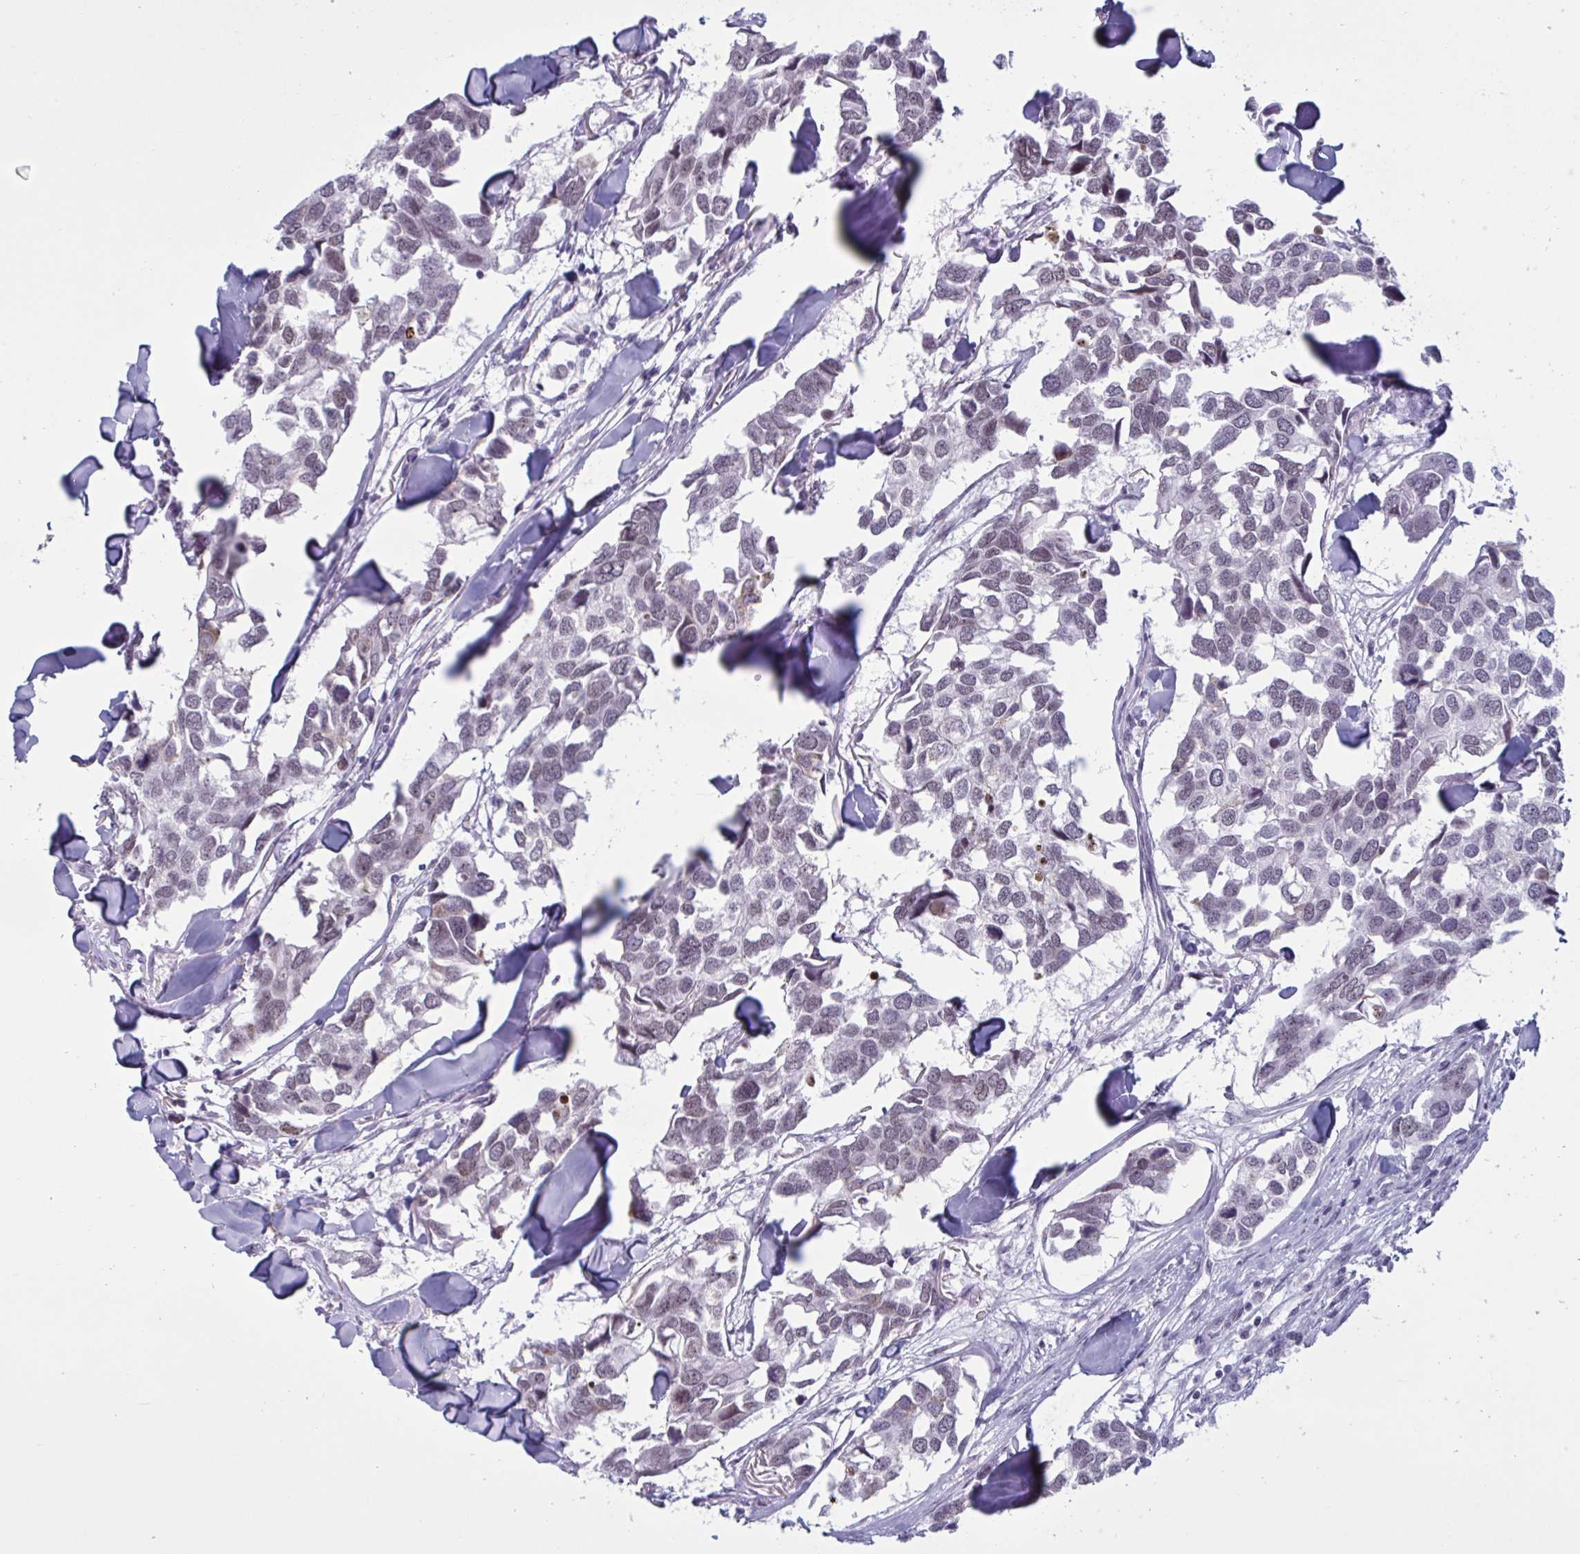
{"staining": {"intensity": "weak", "quantity": ">75%", "location": "nuclear"}, "tissue": "breast cancer", "cell_type": "Tumor cells", "image_type": "cancer", "snomed": [{"axis": "morphology", "description": "Duct carcinoma"}, {"axis": "topography", "description": "Breast"}], "caption": "Immunohistochemical staining of human breast cancer demonstrates low levels of weak nuclear protein staining in about >75% of tumor cells. (DAB IHC, brown staining for protein, blue staining for nuclei).", "gene": "TGM6", "patient": {"sex": "female", "age": 83}}